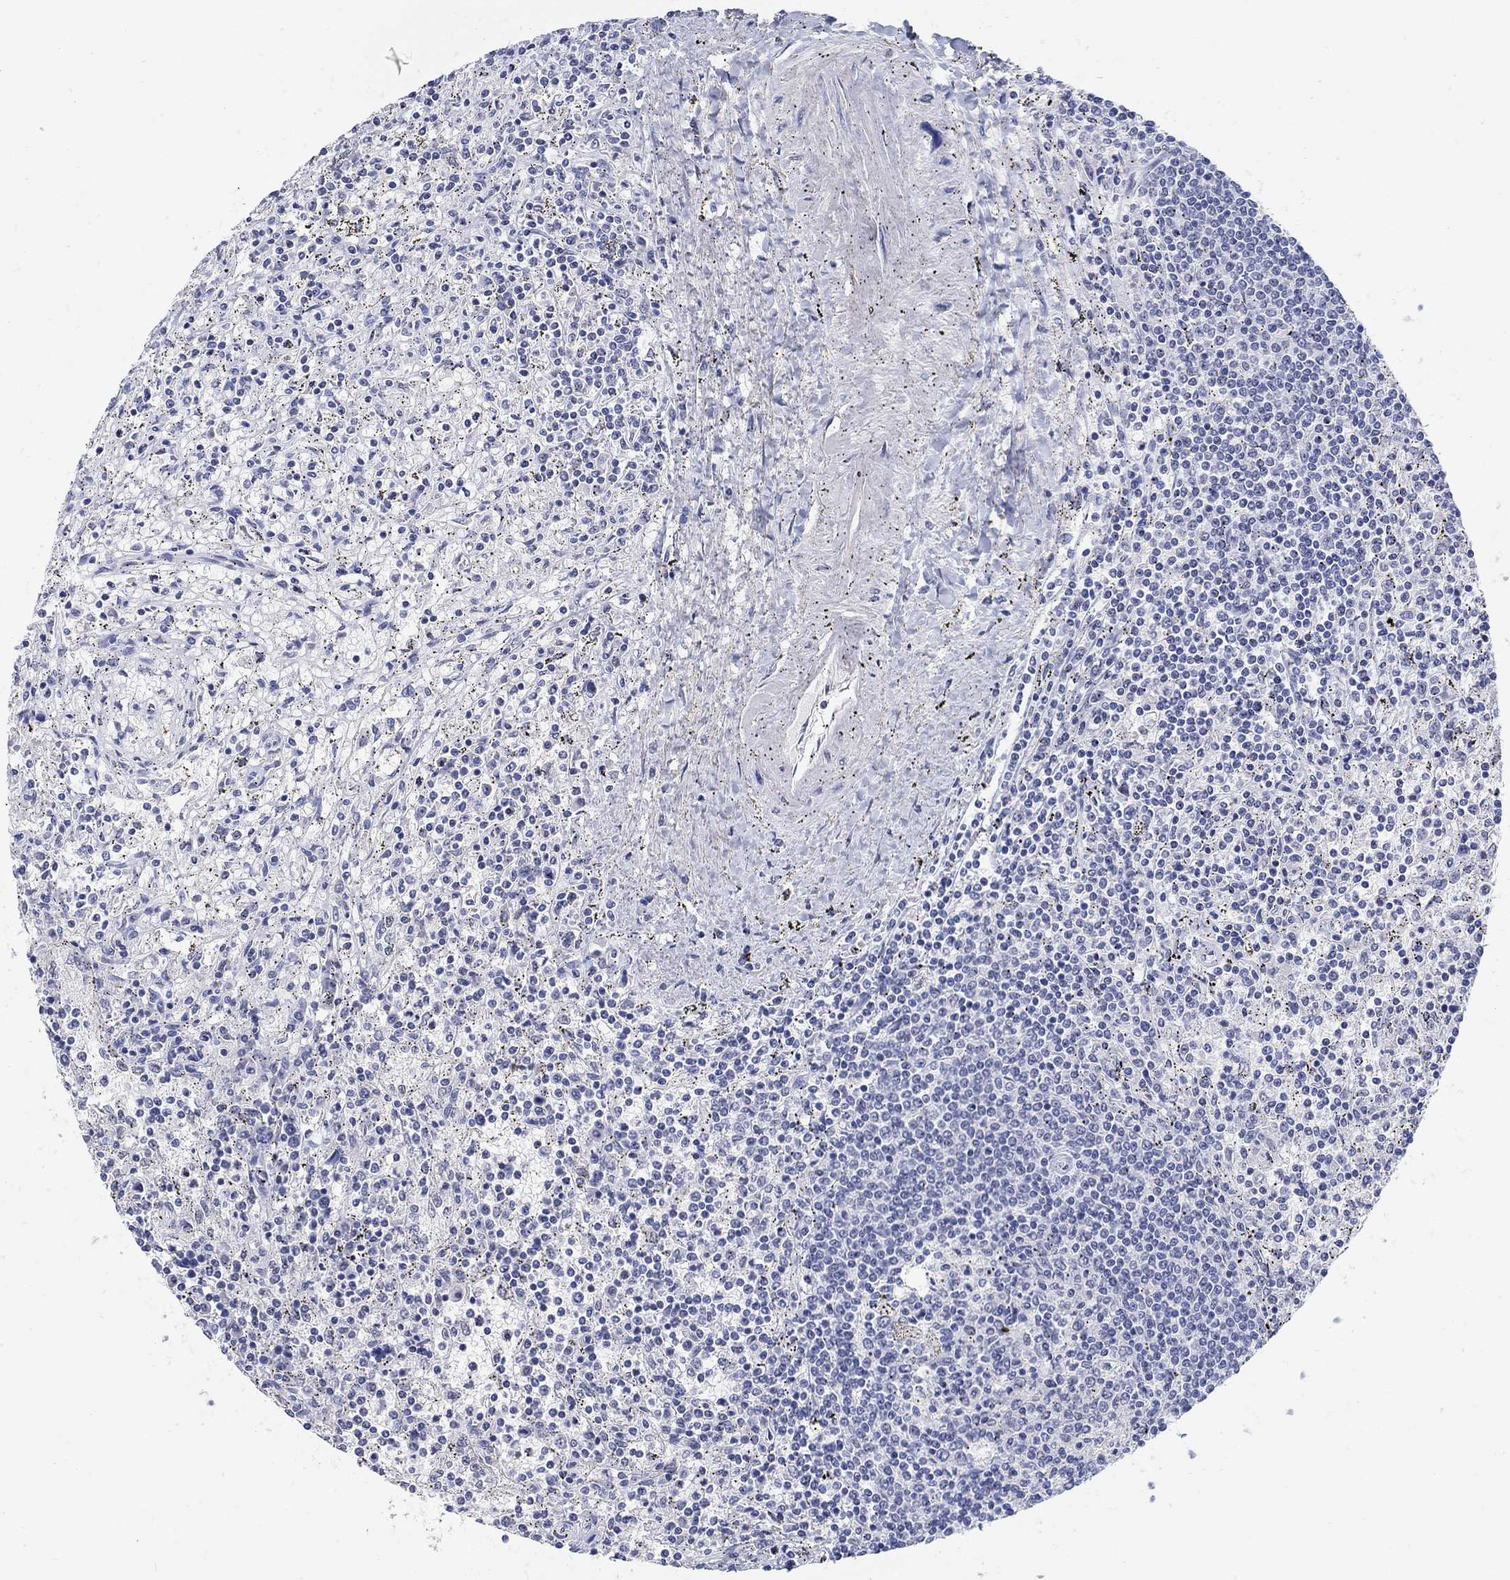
{"staining": {"intensity": "negative", "quantity": "none", "location": "none"}, "tissue": "lymphoma", "cell_type": "Tumor cells", "image_type": "cancer", "snomed": [{"axis": "morphology", "description": "Malignant lymphoma, non-Hodgkin's type, Low grade"}, {"axis": "topography", "description": "Spleen"}], "caption": "Malignant lymphoma, non-Hodgkin's type (low-grade) was stained to show a protein in brown. There is no significant expression in tumor cells.", "gene": "ANKS1B", "patient": {"sex": "male", "age": 62}}